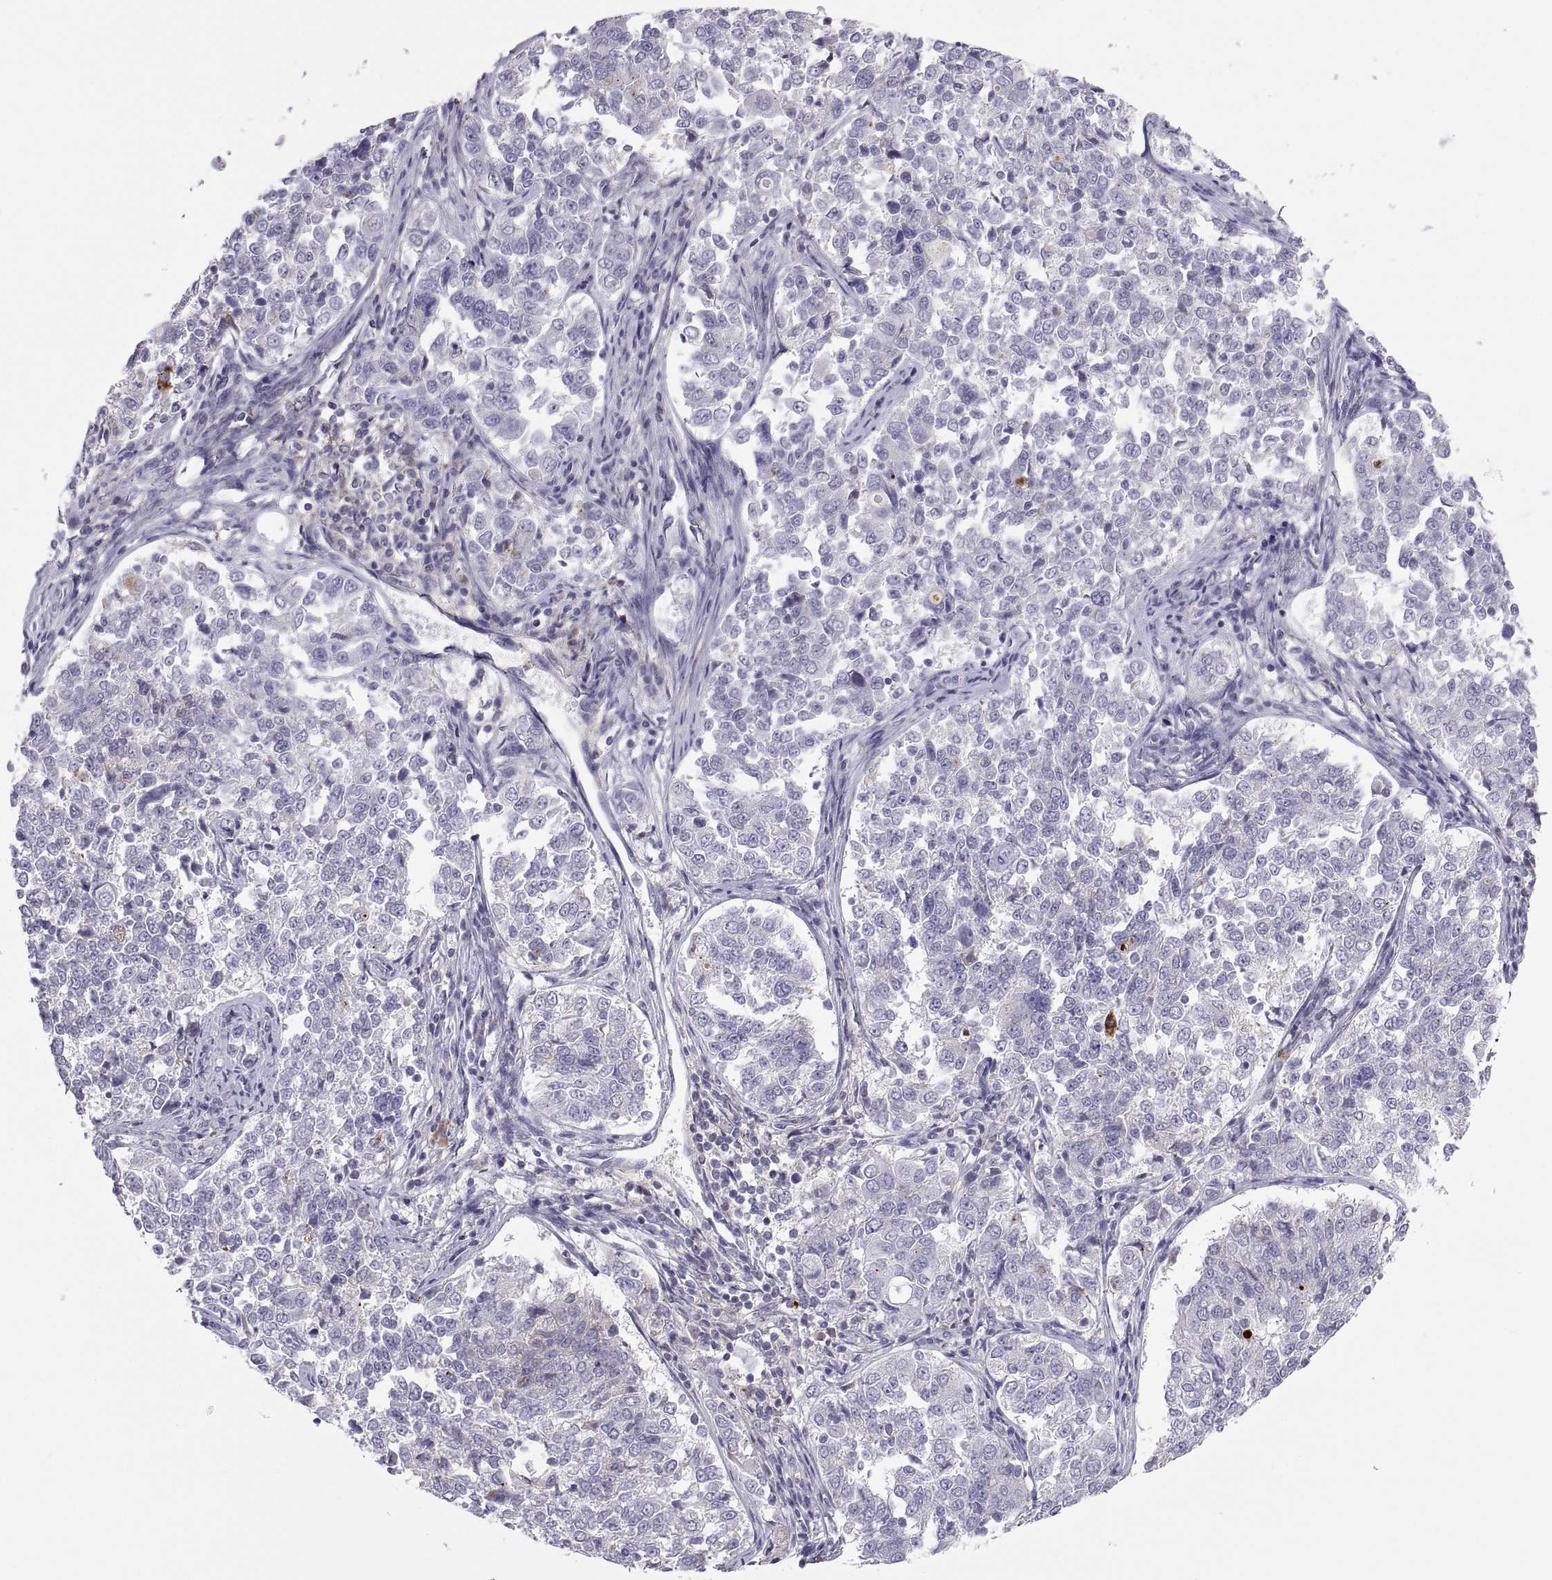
{"staining": {"intensity": "negative", "quantity": "none", "location": "none"}, "tissue": "endometrial cancer", "cell_type": "Tumor cells", "image_type": "cancer", "snomed": [{"axis": "morphology", "description": "Adenocarcinoma, NOS"}, {"axis": "topography", "description": "Endometrium"}], "caption": "There is no significant expression in tumor cells of adenocarcinoma (endometrial). (DAB IHC with hematoxylin counter stain).", "gene": "RGS19", "patient": {"sex": "female", "age": 43}}